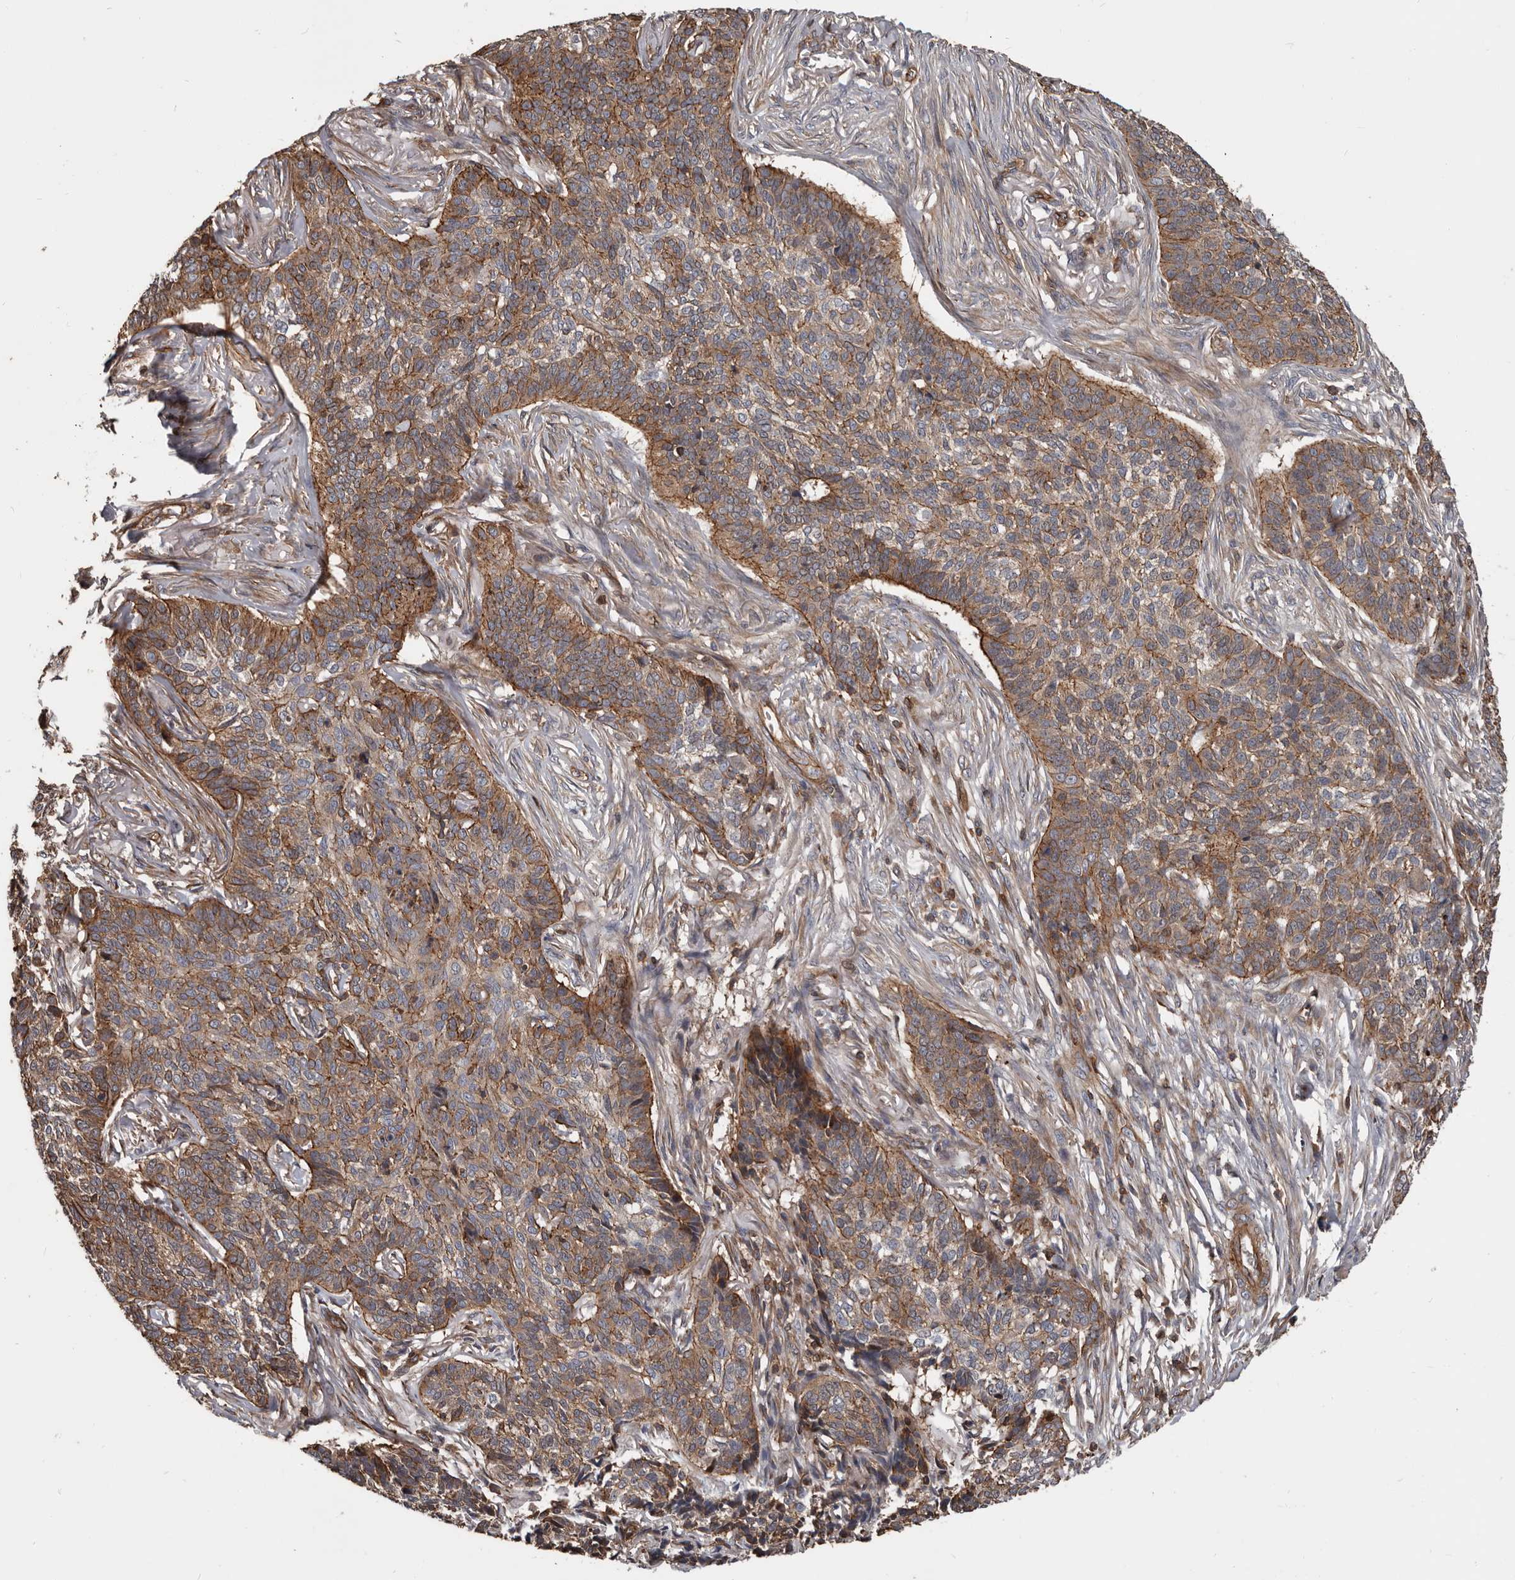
{"staining": {"intensity": "moderate", "quantity": ">75%", "location": "cytoplasmic/membranous"}, "tissue": "skin cancer", "cell_type": "Tumor cells", "image_type": "cancer", "snomed": [{"axis": "morphology", "description": "Basal cell carcinoma"}, {"axis": "topography", "description": "Skin"}], "caption": "Skin cancer stained with a protein marker demonstrates moderate staining in tumor cells.", "gene": "PNRC2", "patient": {"sex": "male", "age": 85}}